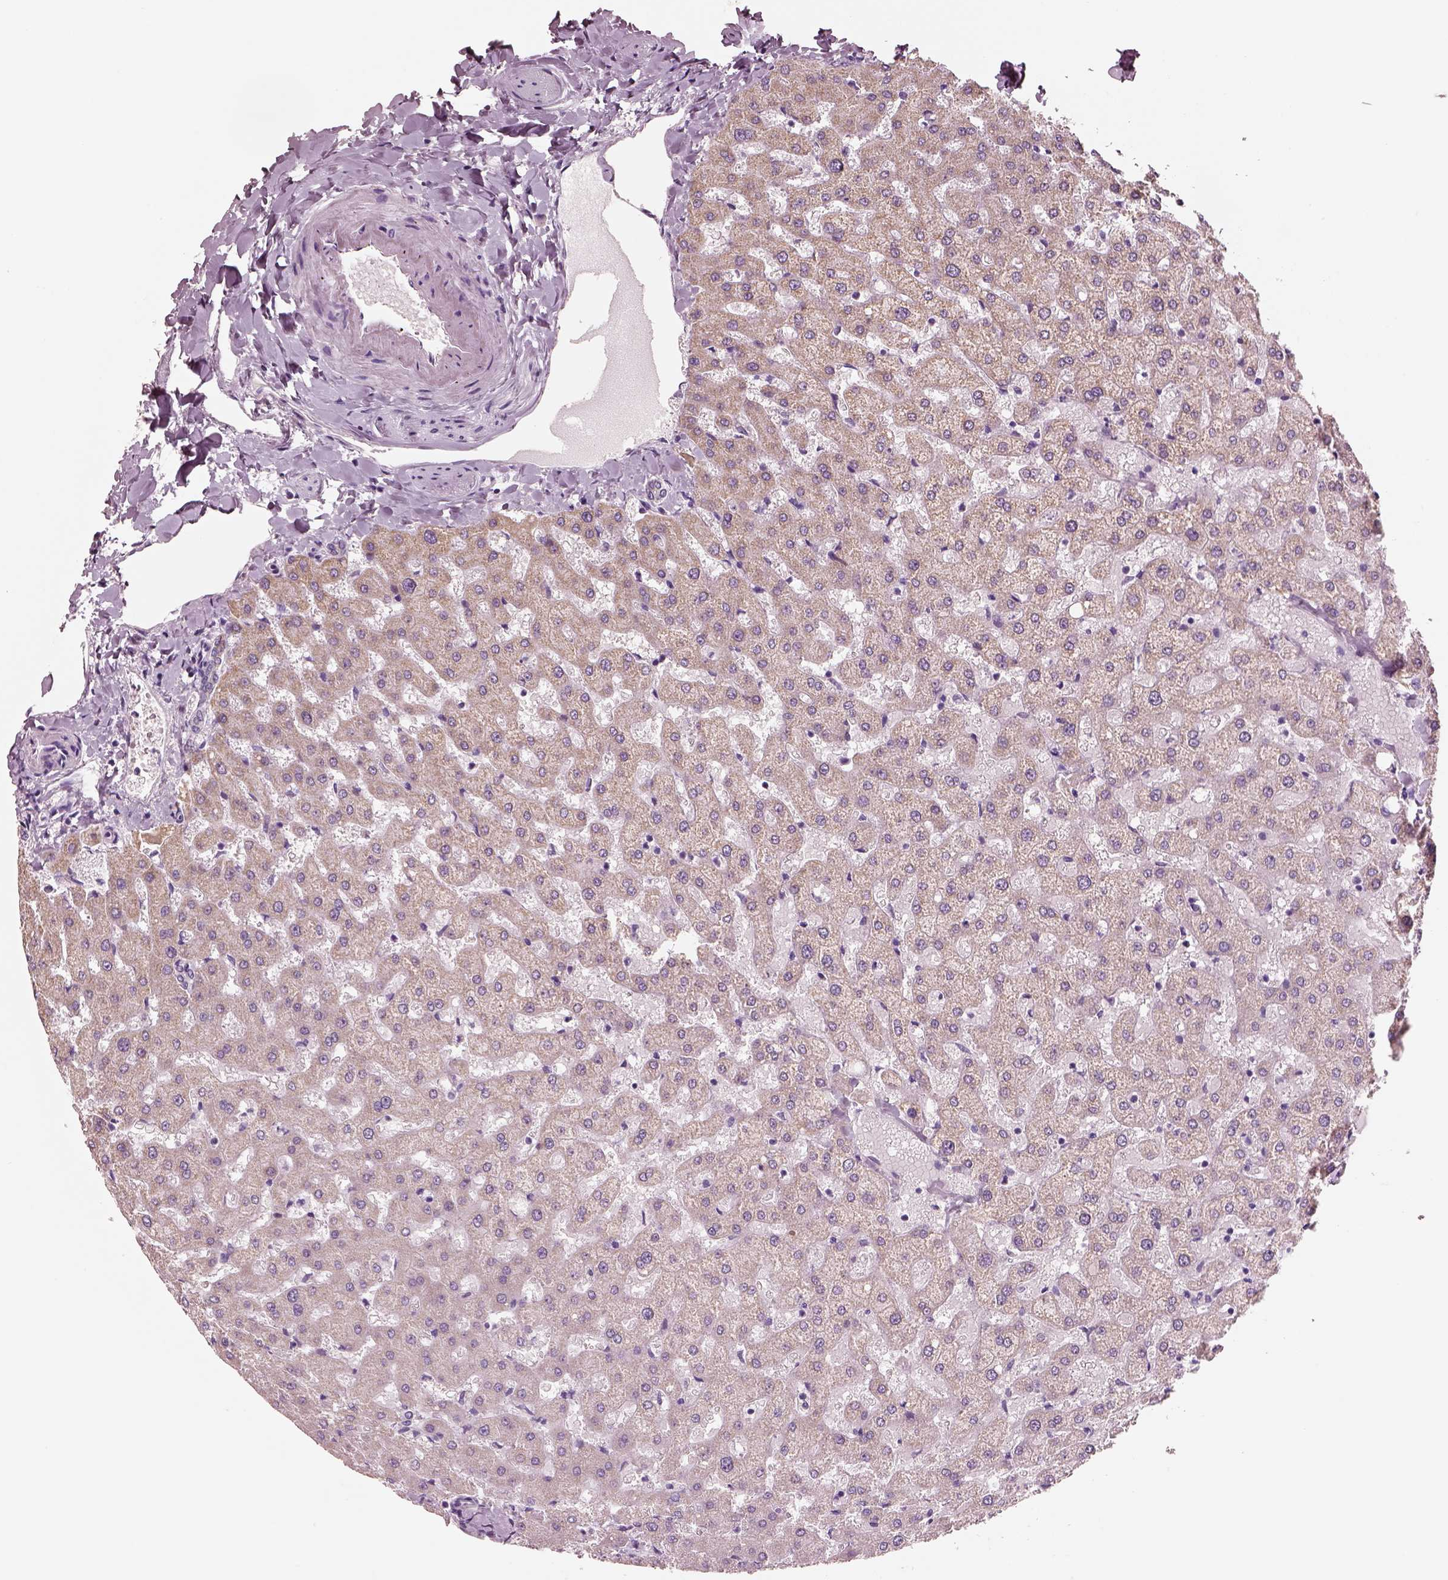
{"staining": {"intensity": "negative", "quantity": "none", "location": "none"}, "tissue": "liver", "cell_type": "Cholangiocytes", "image_type": "normal", "snomed": [{"axis": "morphology", "description": "Normal tissue, NOS"}, {"axis": "topography", "description": "Liver"}], "caption": "Protein analysis of normal liver demonstrates no significant staining in cholangiocytes. (IHC, brightfield microscopy, high magnification).", "gene": "ELSPBP1", "patient": {"sex": "female", "age": 50}}